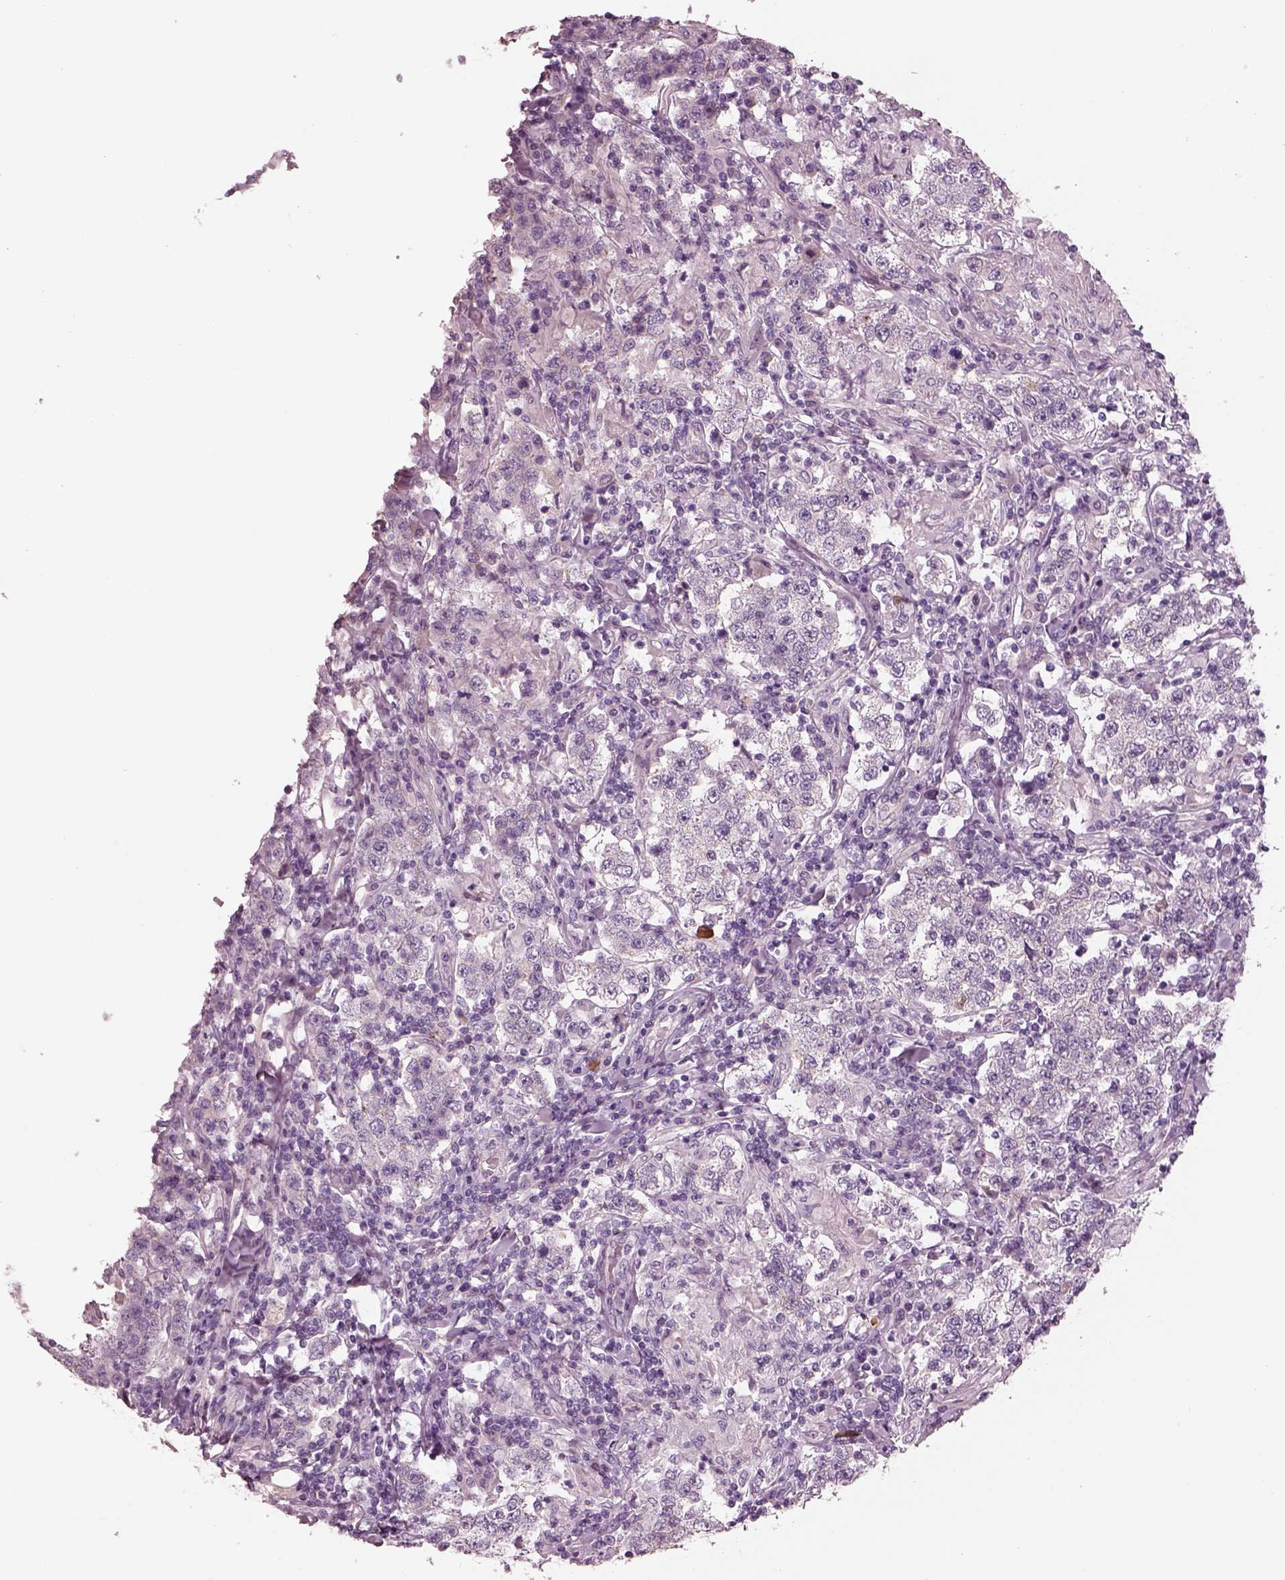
{"staining": {"intensity": "negative", "quantity": "none", "location": "none"}, "tissue": "testis cancer", "cell_type": "Tumor cells", "image_type": "cancer", "snomed": [{"axis": "morphology", "description": "Seminoma, NOS"}, {"axis": "morphology", "description": "Carcinoma, Embryonal, NOS"}, {"axis": "topography", "description": "Testis"}], "caption": "High magnification brightfield microscopy of embryonal carcinoma (testis) stained with DAB (brown) and counterstained with hematoxylin (blue): tumor cells show no significant expression.", "gene": "IGLL1", "patient": {"sex": "male", "age": 41}}